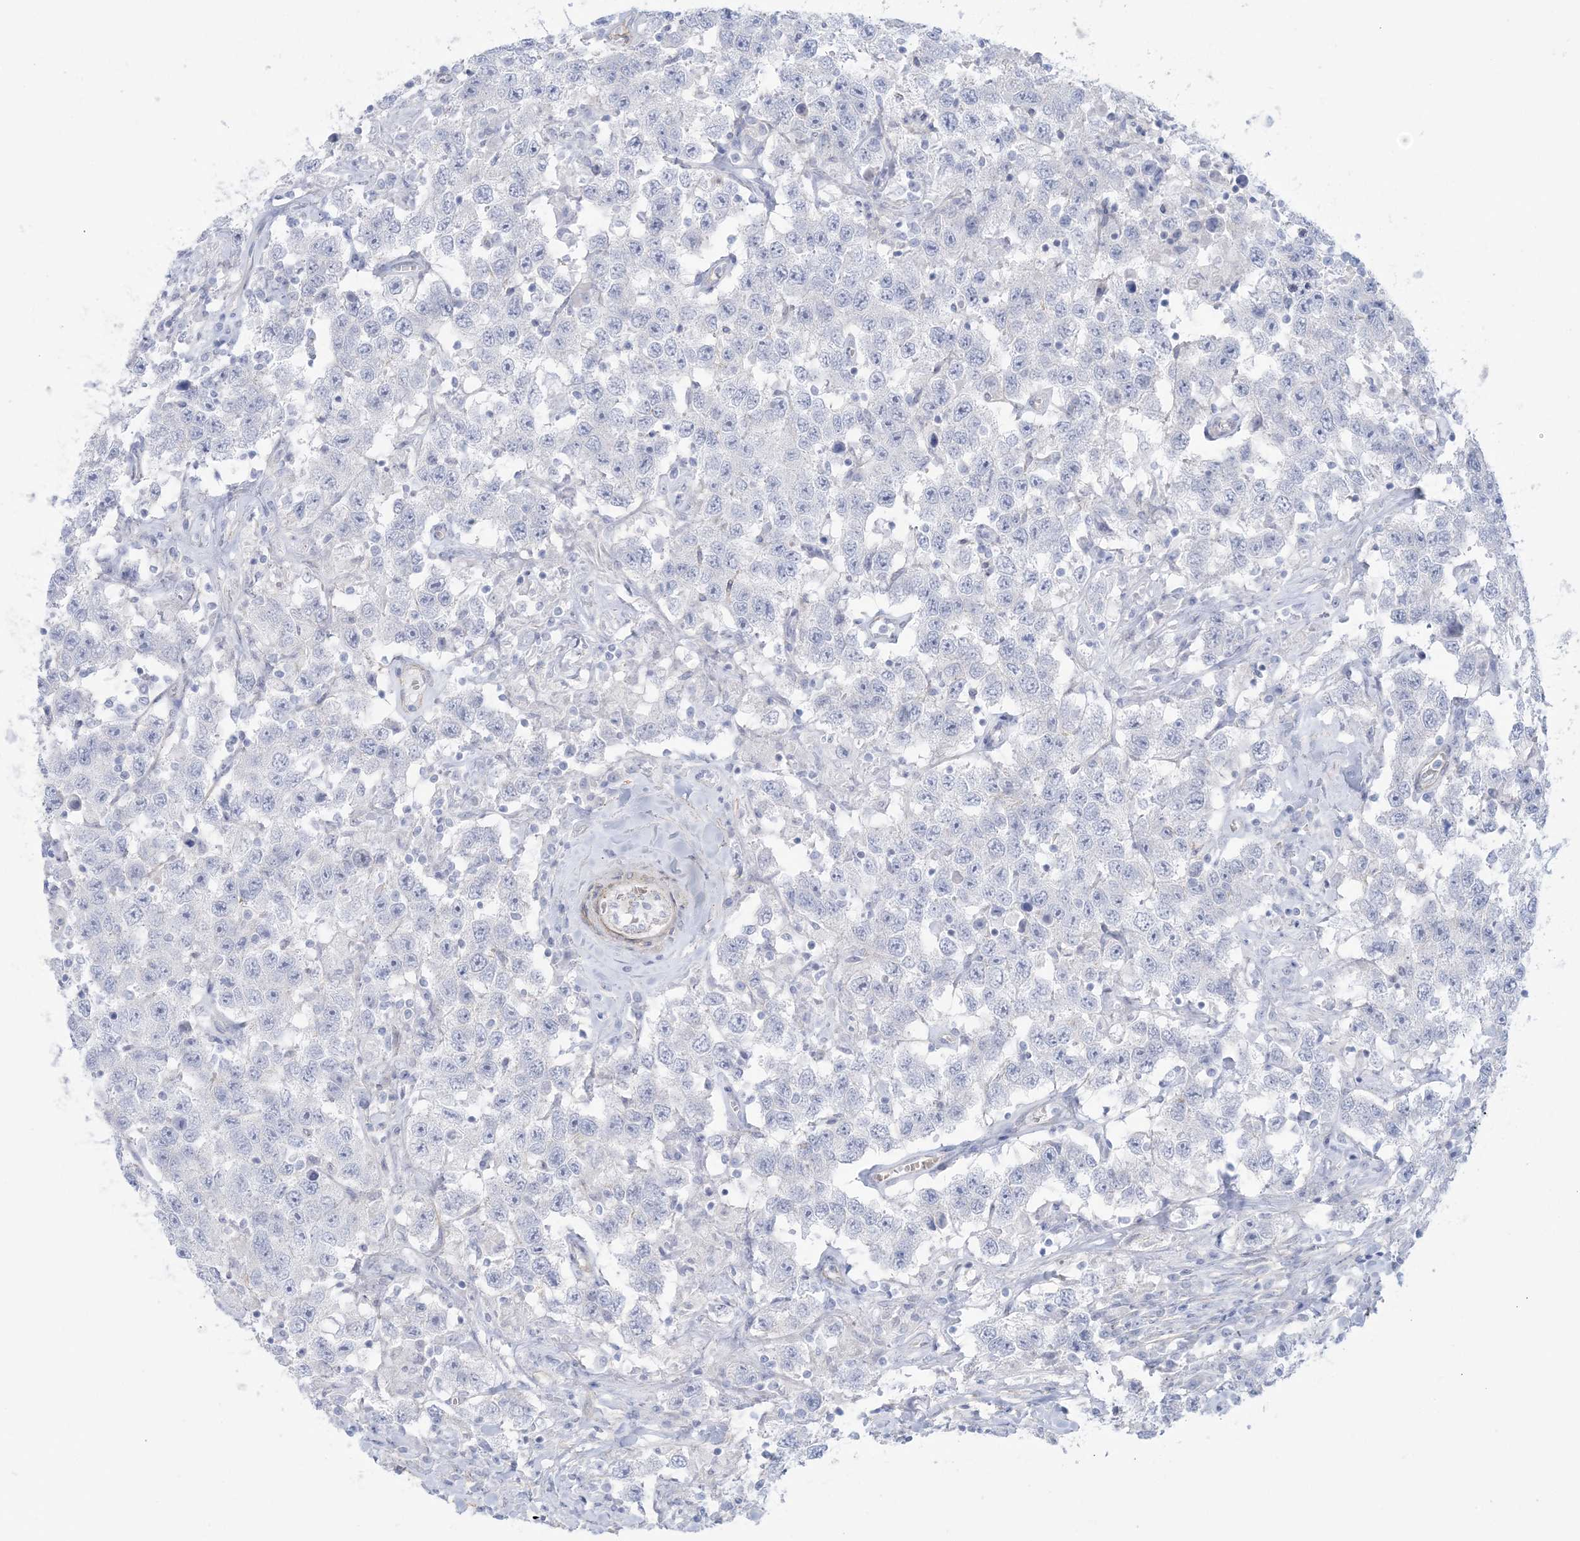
{"staining": {"intensity": "negative", "quantity": "none", "location": "none"}, "tissue": "testis cancer", "cell_type": "Tumor cells", "image_type": "cancer", "snomed": [{"axis": "morphology", "description": "Seminoma, NOS"}, {"axis": "topography", "description": "Testis"}], "caption": "Testis seminoma was stained to show a protein in brown. There is no significant staining in tumor cells. Brightfield microscopy of immunohistochemistry stained with DAB (brown) and hematoxylin (blue), captured at high magnification.", "gene": "AGXT", "patient": {"sex": "male", "age": 41}}